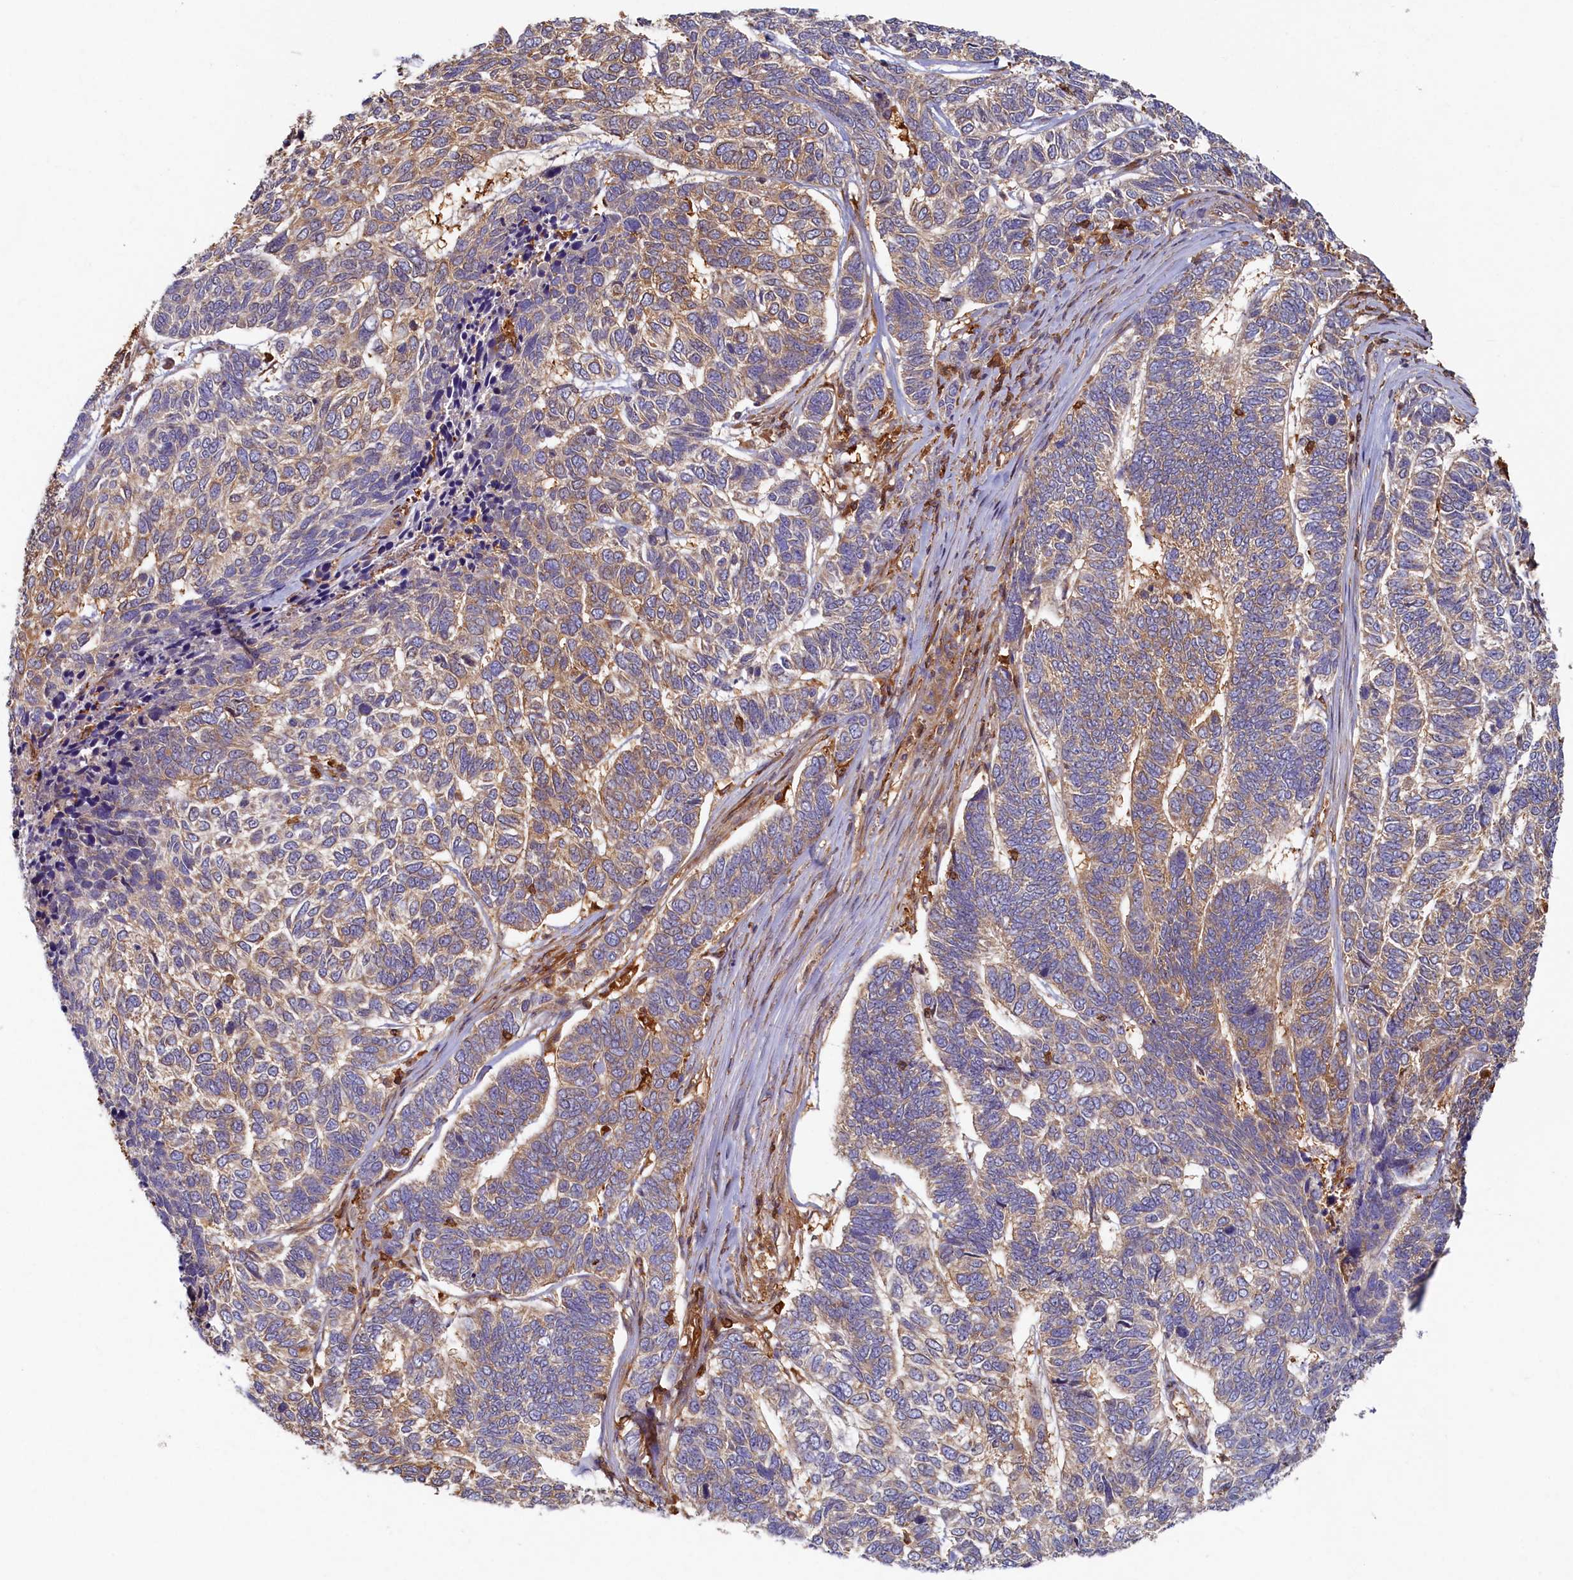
{"staining": {"intensity": "moderate", "quantity": "<25%", "location": "cytoplasmic/membranous"}, "tissue": "skin cancer", "cell_type": "Tumor cells", "image_type": "cancer", "snomed": [{"axis": "morphology", "description": "Basal cell carcinoma"}, {"axis": "topography", "description": "Skin"}], "caption": "This histopathology image demonstrates immunohistochemistry (IHC) staining of basal cell carcinoma (skin), with low moderate cytoplasmic/membranous expression in approximately <25% of tumor cells.", "gene": "TIMM8B", "patient": {"sex": "female", "age": 65}}